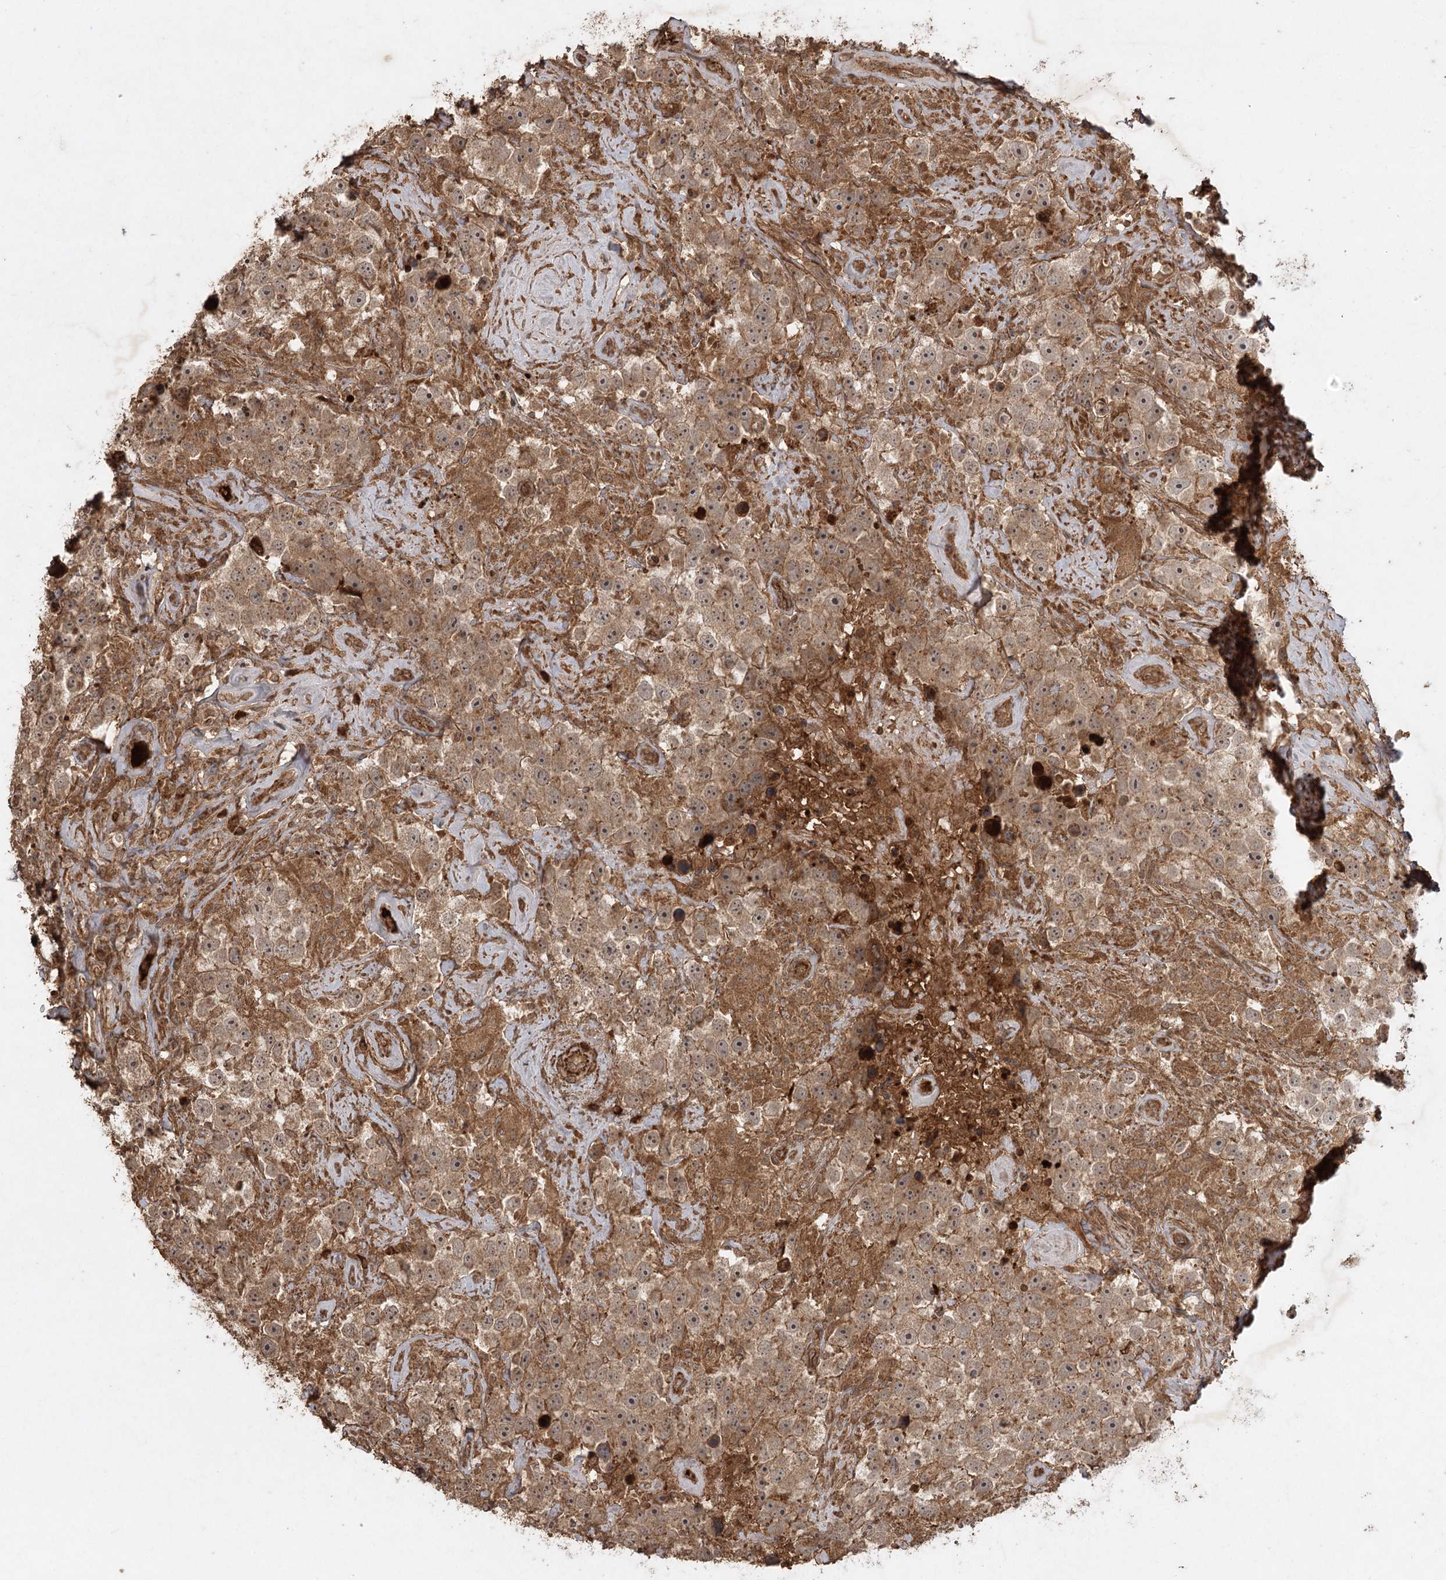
{"staining": {"intensity": "moderate", "quantity": ">75%", "location": "cytoplasmic/membranous"}, "tissue": "testis cancer", "cell_type": "Tumor cells", "image_type": "cancer", "snomed": [{"axis": "morphology", "description": "Seminoma, NOS"}, {"axis": "topography", "description": "Testis"}], "caption": "Protein expression analysis of human testis cancer (seminoma) reveals moderate cytoplasmic/membranous staining in about >75% of tumor cells. Immunohistochemistry stains the protein in brown and the nuclei are stained blue.", "gene": "ARL13A", "patient": {"sex": "male", "age": 49}}